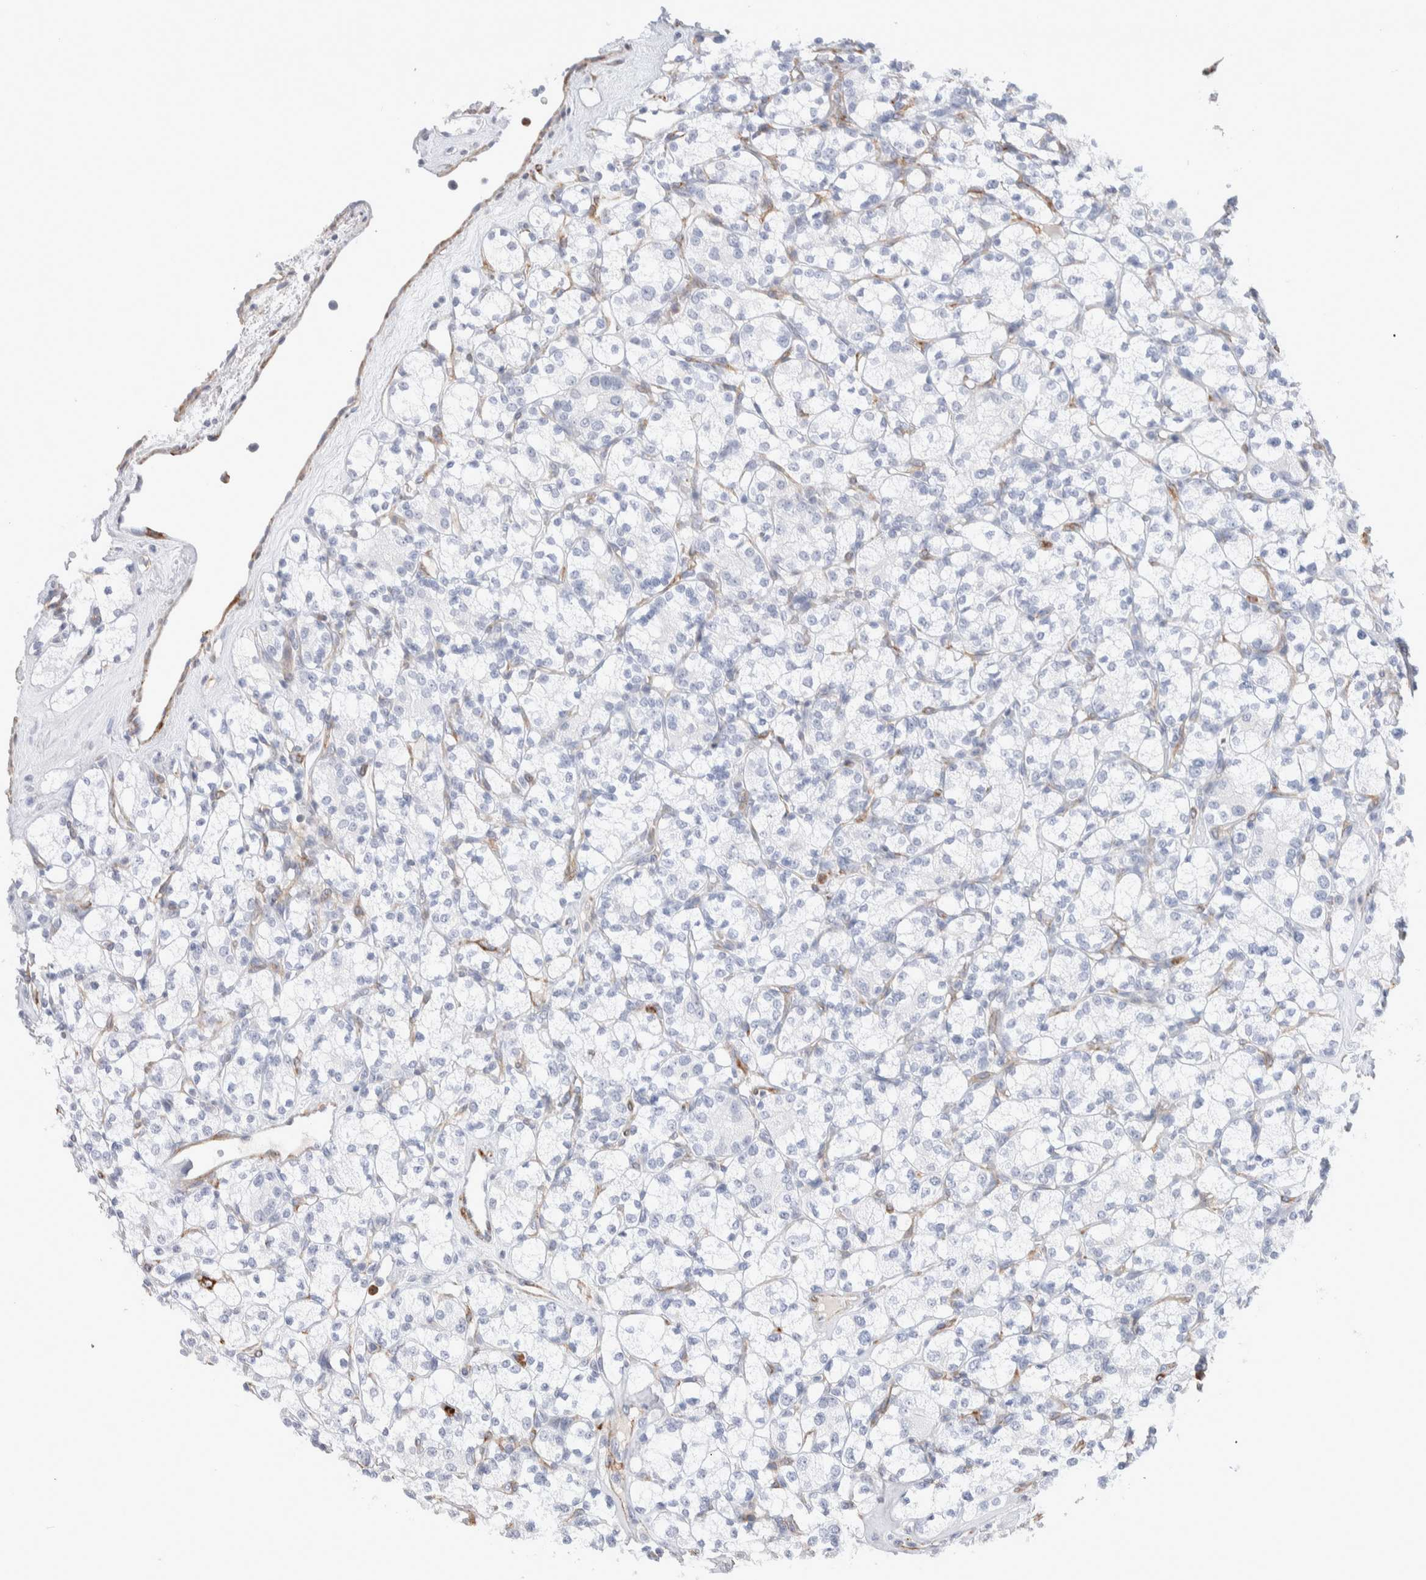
{"staining": {"intensity": "negative", "quantity": "none", "location": "none"}, "tissue": "renal cancer", "cell_type": "Tumor cells", "image_type": "cancer", "snomed": [{"axis": "morphology", "description": "Adenocarcinoma, NOS"}, {"axis": "topography", "description": "Kidney"}], "caption": "This micrograph is of adenocarcinoma (renal) stained with IHC to label a protein in brown with the nuclei are counter-stained blue. There is no expression in tumor cells.", "gene": "SEPTIN4", "patient": {"sex": "male", "age": 77}}